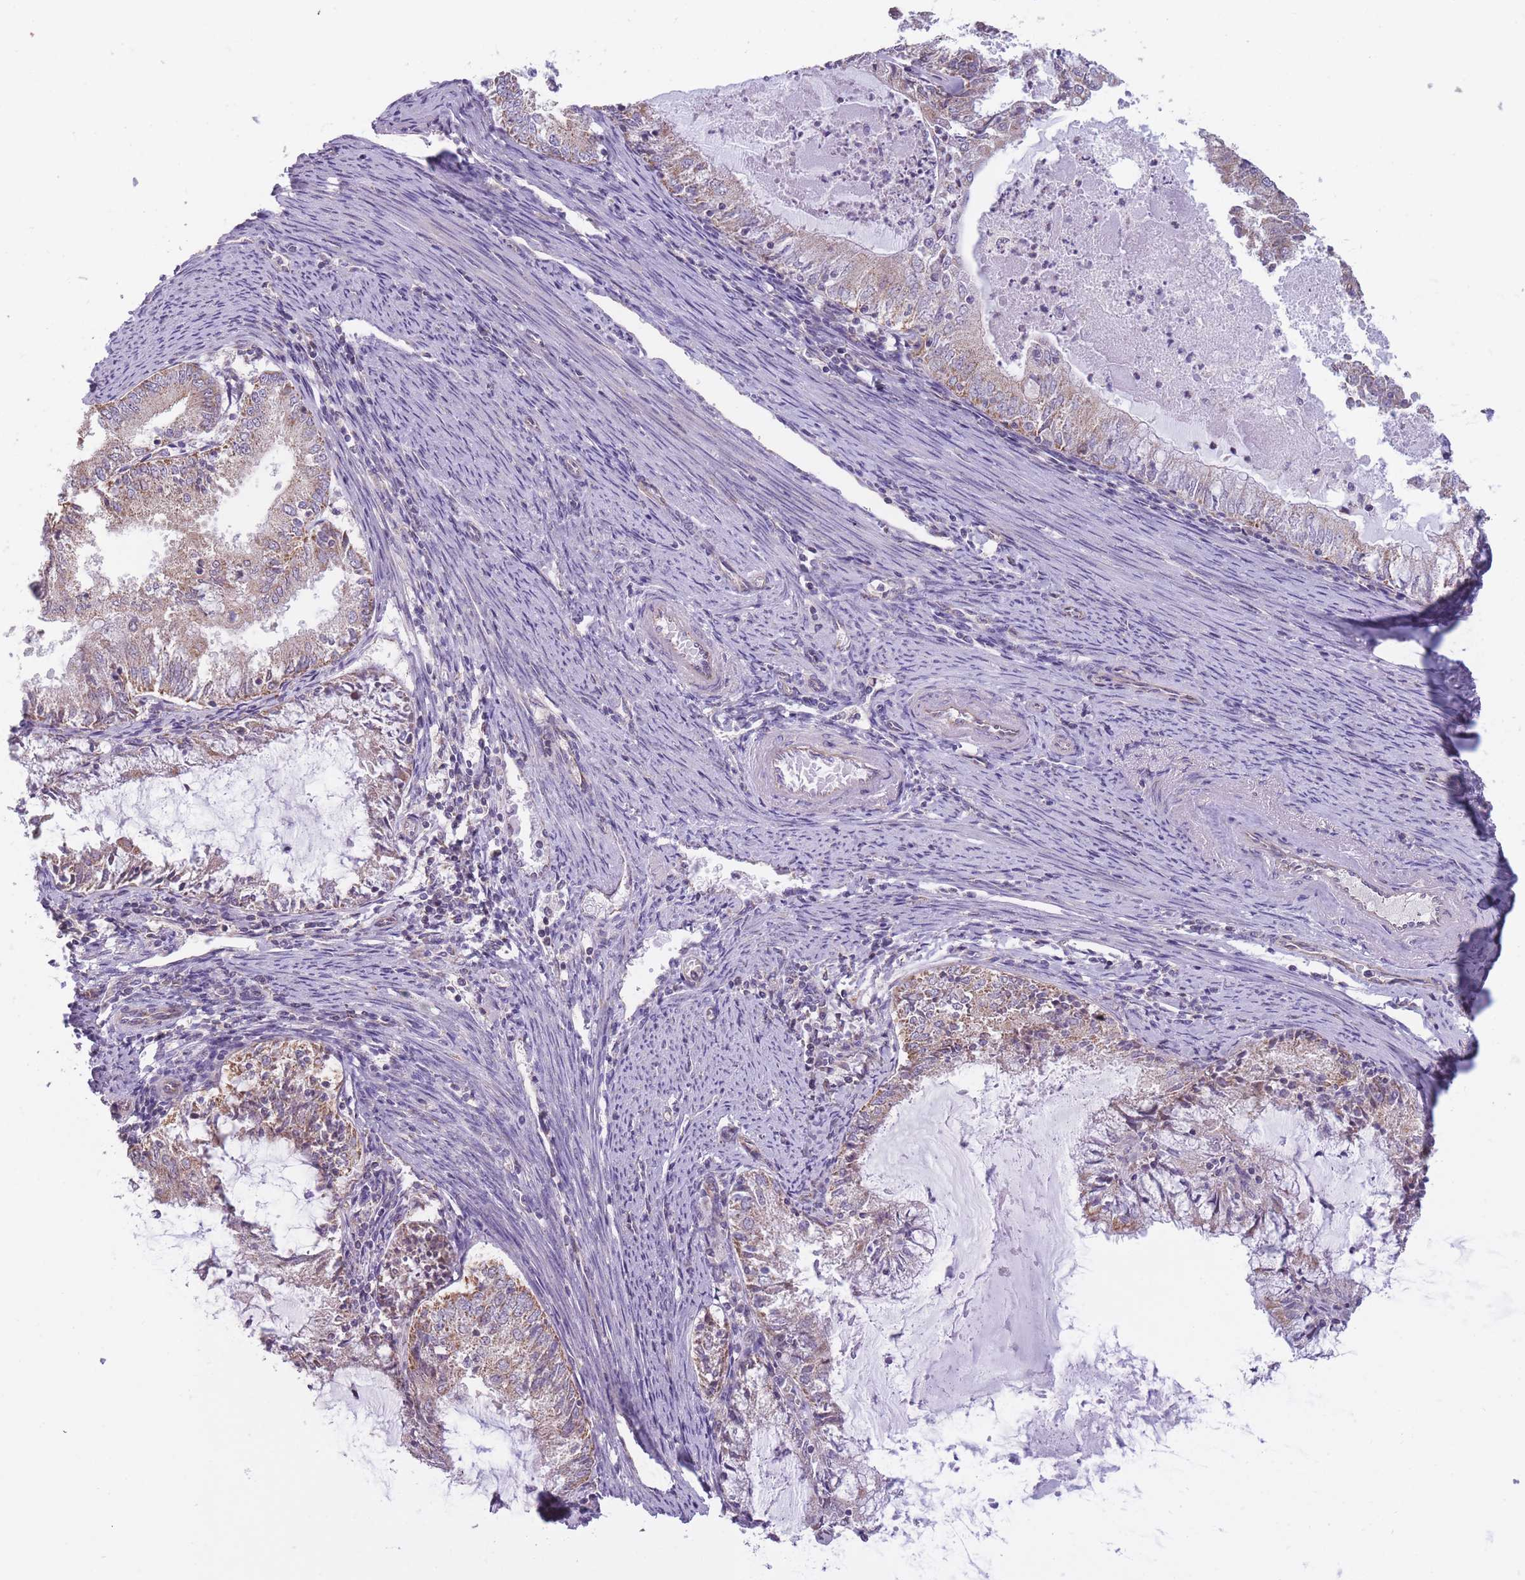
{"staining": {"intensity": "moderate", "quantity": ">75%", "location": "cytoplasmic/membranous"}, "tissue": "endometrial cancer", "cell_type": "Tumor cells", "image_type": "cancer", "snomed": [{"axis": "morphology", "description": "Adenocarcinoma, NOS"}, {"axis": "topography", "description": "Endometrium"}], "caption": "The image displays staining of adenocarcinoma (endometrial), revealing moderate cytoplasmic/membranous protein expression (brown color) within tumor cells.", "gene": "MRPS18C", "patient": {"sex": "female", "age": 57}}